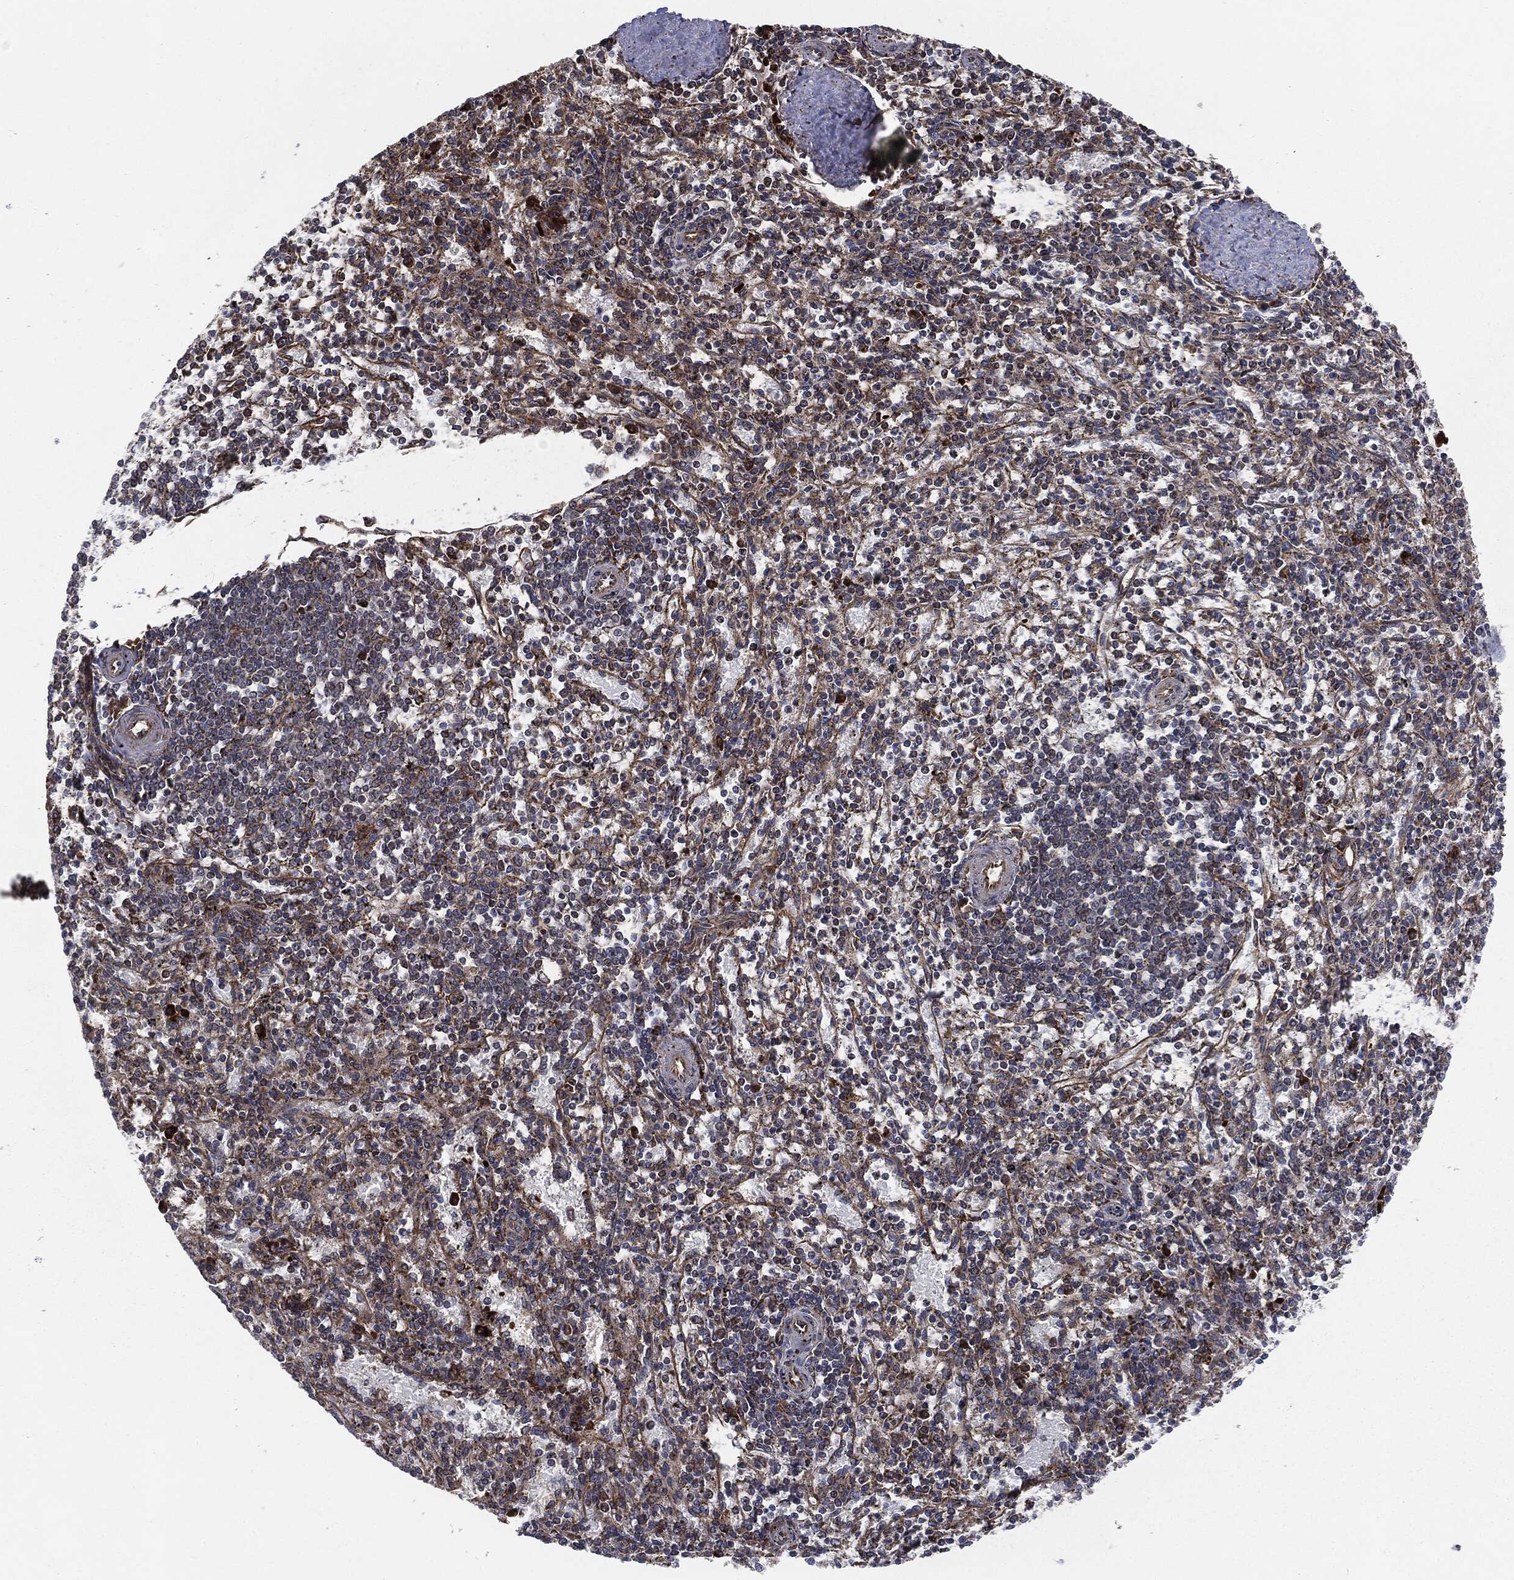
{"staining": {"intensity": "strong", "quantity": "<25%", "location": "cytoplasmic/membranous"}, "tissue": "spleen", "cell_type": "Cells in red pulp", "image_type": "normal", "snomed": [{"axis": "morphology", "description": "Normal tissue, NOS"}, {"axis": "topography", "description": "Spleen"}], "caption": "Normal spleen reveals strong cytoplasmic/membranous positivity in about <25% of cells in red pulp, visualized by immunohistochemistry.", "gene": "CYLD", "patient": {"sex": "female", "age": 37}}